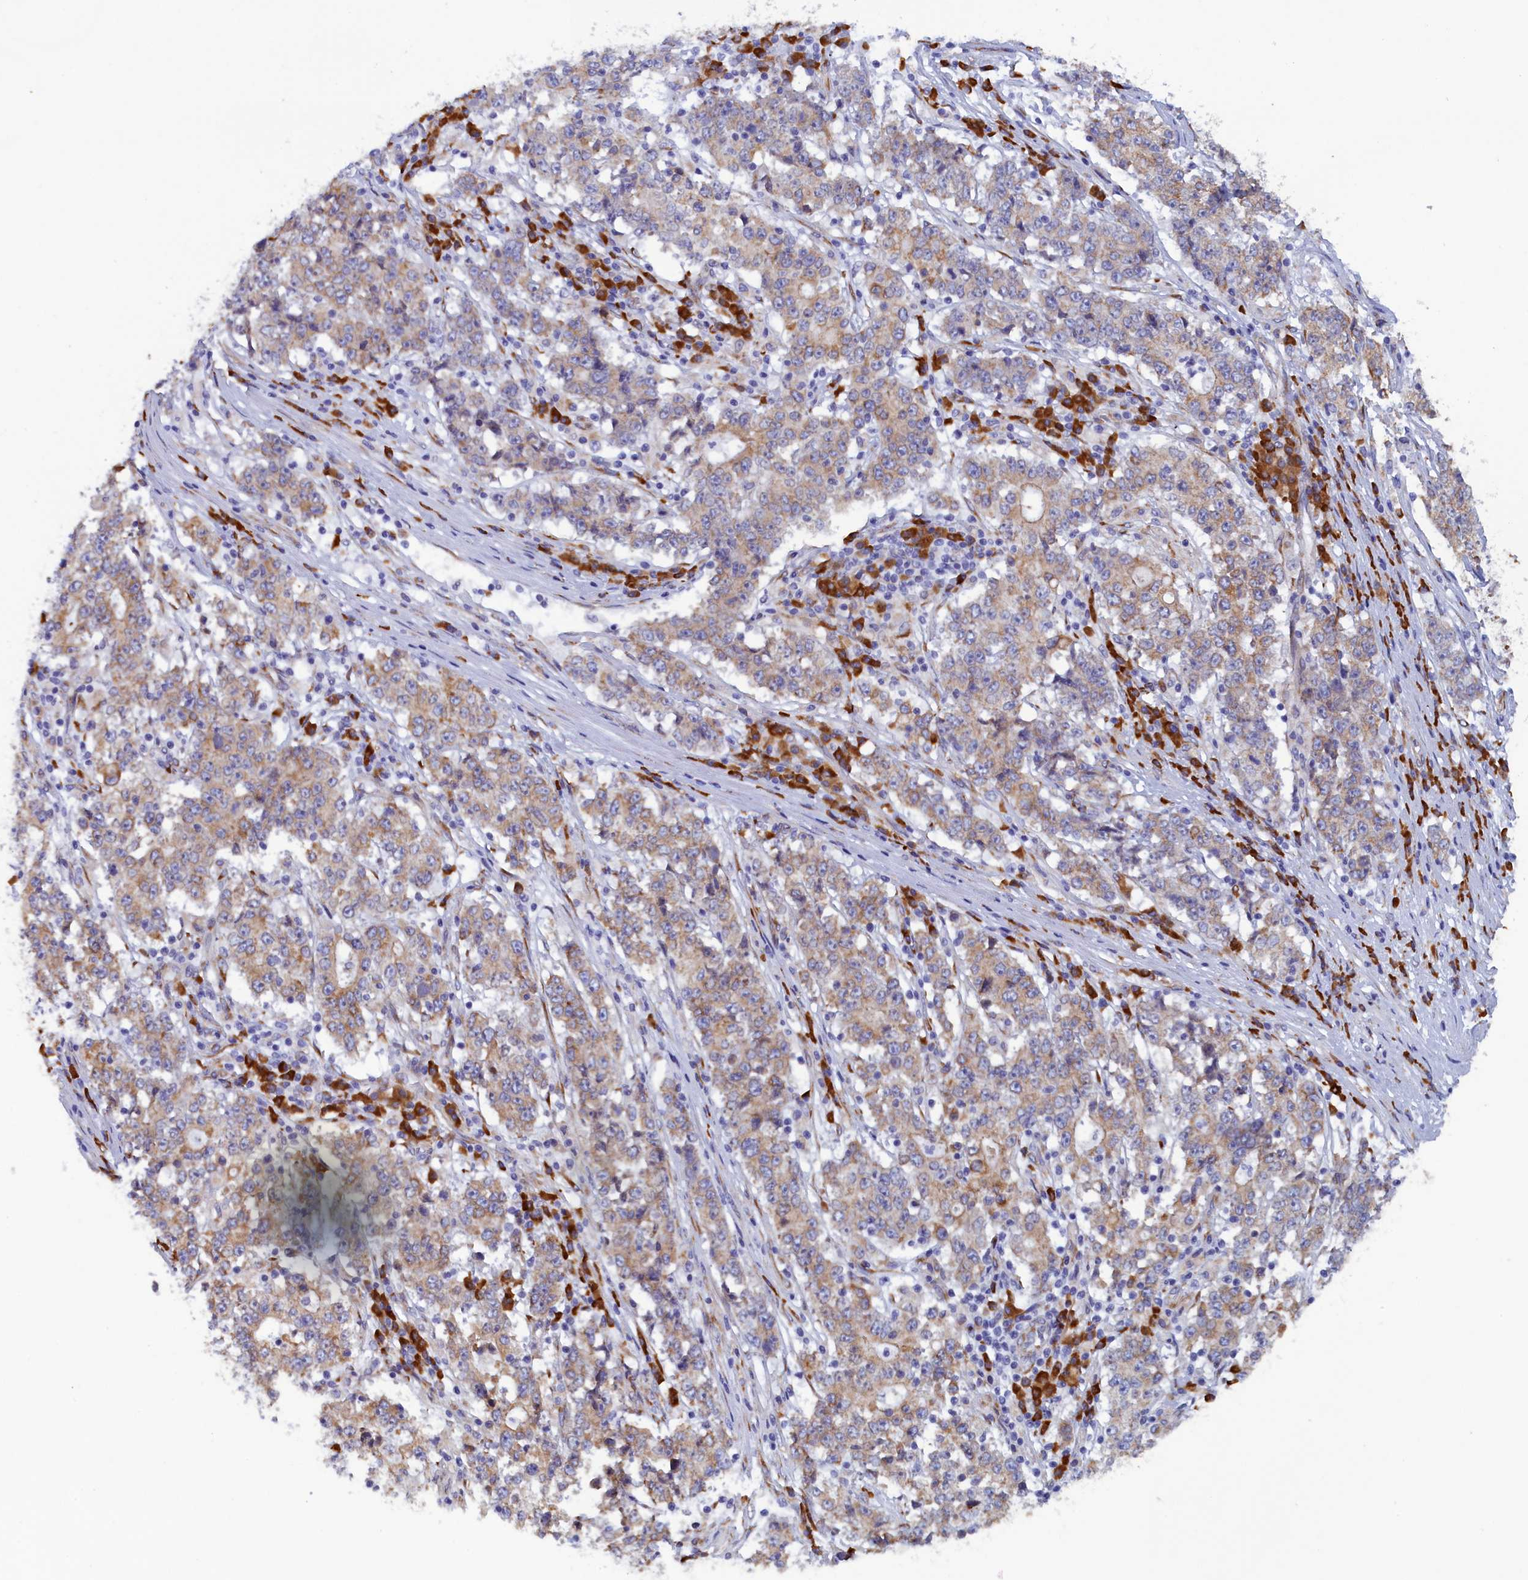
{"staining": {"intensity": "moderate", "quantity": "25%-75%", "location": "cytoplasmic/membranous"}, "tissue": "stomach cancer", "cell_type": "Tumor cells", "image_type": "cancer", "snomed": [{"axis": "morphology", "description": "Adenocarcinoma, NOS"}, {"axis": "topography", "description": "Stomach"}], "caption": "Immunohistochemistry micrograph of neoplastic tissue: stomach cancer (adenocarcinoma) stained using IHC demonstrates medium levels of moderate protein expression localized specifically in the cytoplasmic/membranous of tumor cells, appearing as a cytoplasmic/membranous brown color.", "gene": "CCDC68", "patient": {"sex": "male", "age": 59}}